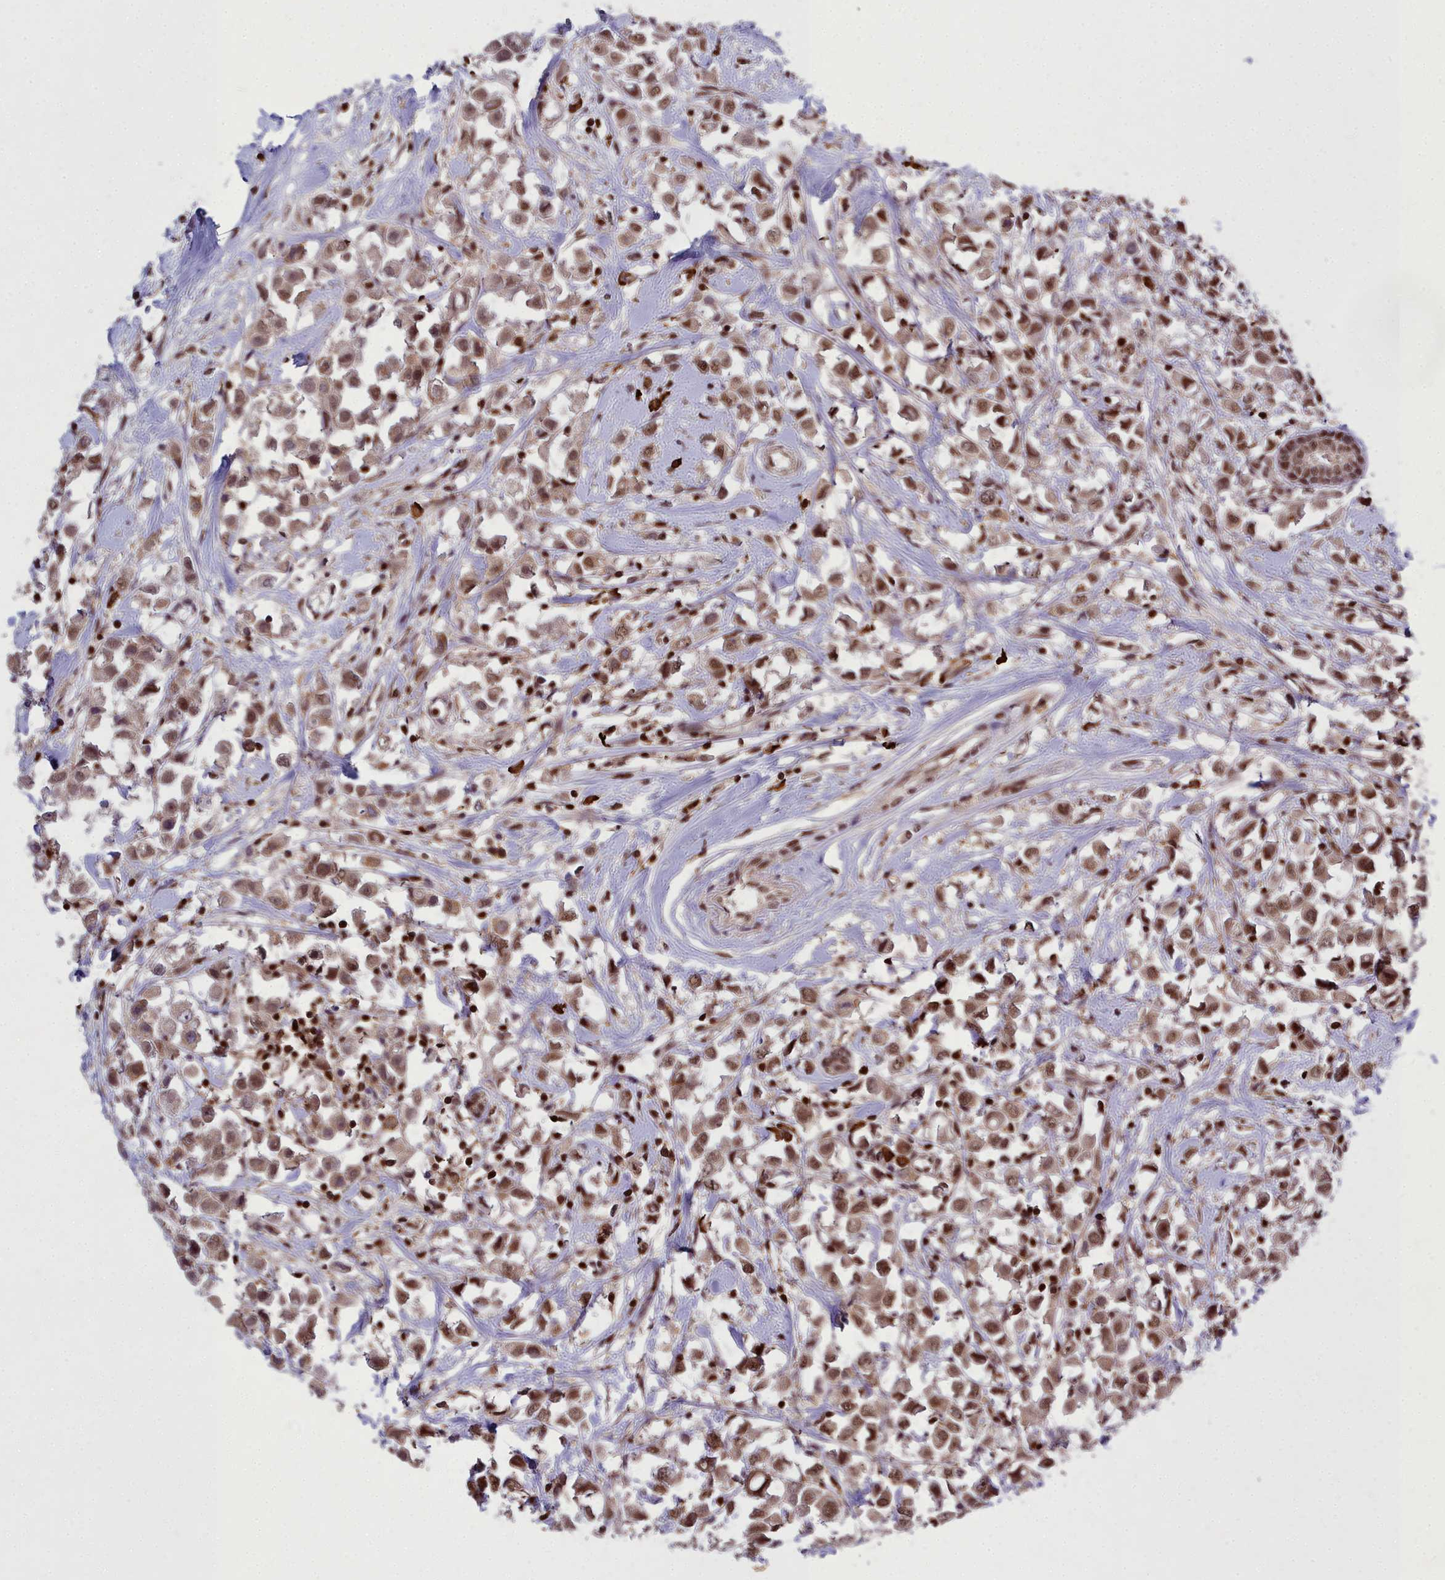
{"staining": {"intensity": "moderate", "quantity": ">75%", "location": "nuclear"}, "tissue": "breast cancer", "cell_type": "Tumor cells", "image_type": "cancer", "snomed": [{"axis": "morphology", "description": "Duct carcinoma"}, {"axis": "topography", "description": "Breast"}], "caption": "Immunohistochemistry (DAB (3,3'-diaminobenzidine)) staining of human breast cancer exhibits moderate nuclear protein positivity in about >75% of tumor cells.", "gene": "GMEB1", "patient": {"sex": "female", "age": 61}}